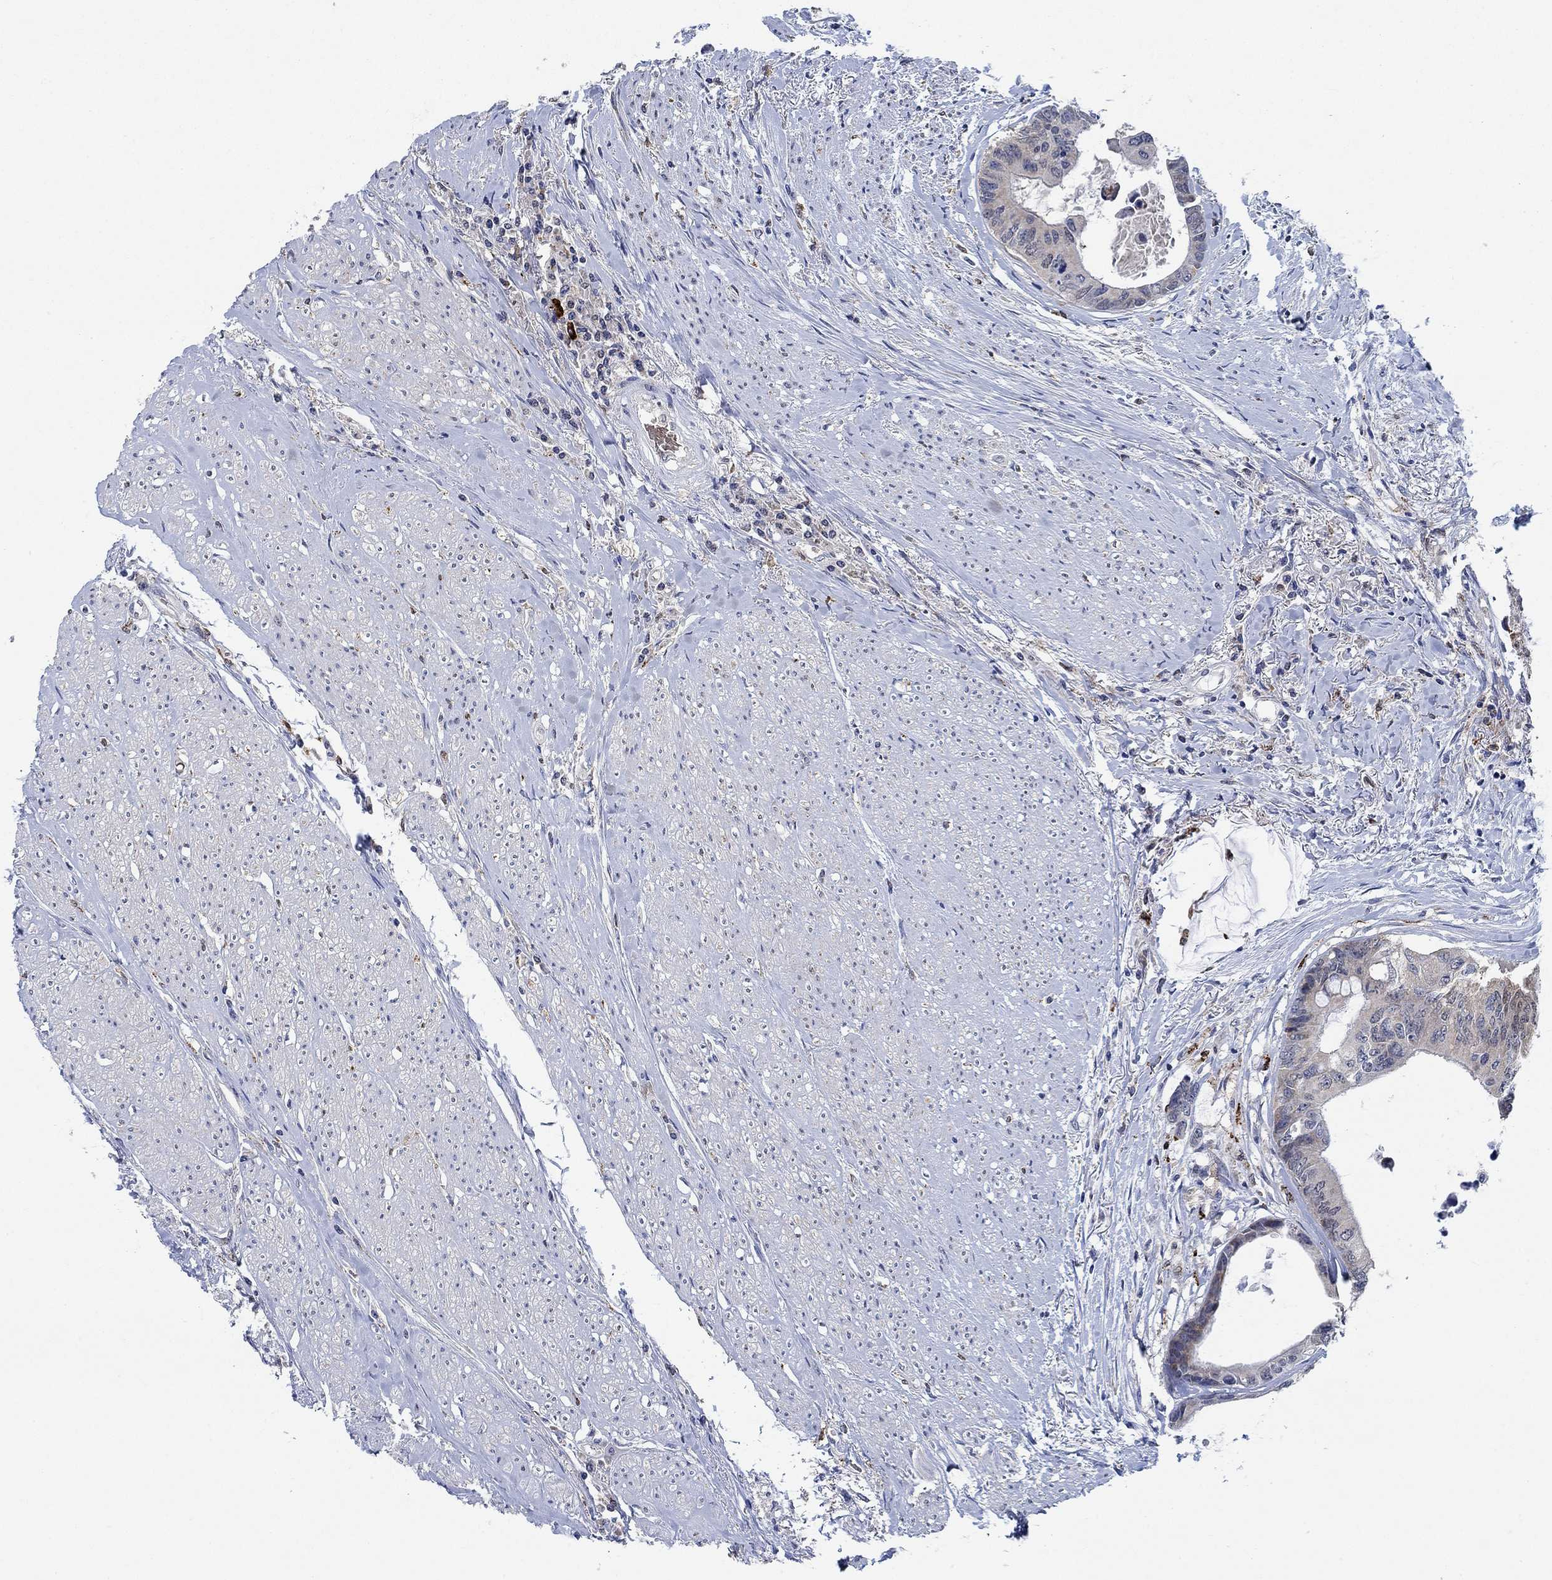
{"staining": {"intensity": "negative", "quantity": "none", "location": "none"}, "tissue": "colorectal cancer", "cell_type": "Tumor cells", "image_type": "cancer", "snomed": [{"axis": "morphology", "description": "Adenocarcinoma, NOS"}, {"axis": "topography", "description": "Rectum"}], "caption": "Immunohistochemical staining of human adenocarcinoma (colorectal) exhibits no significant expression in tumor cells. (Brightfield microscopy of DAB IHC at high magnification).", "gene": "MPP1", "patient": {"sex": "male", "age": 59}}